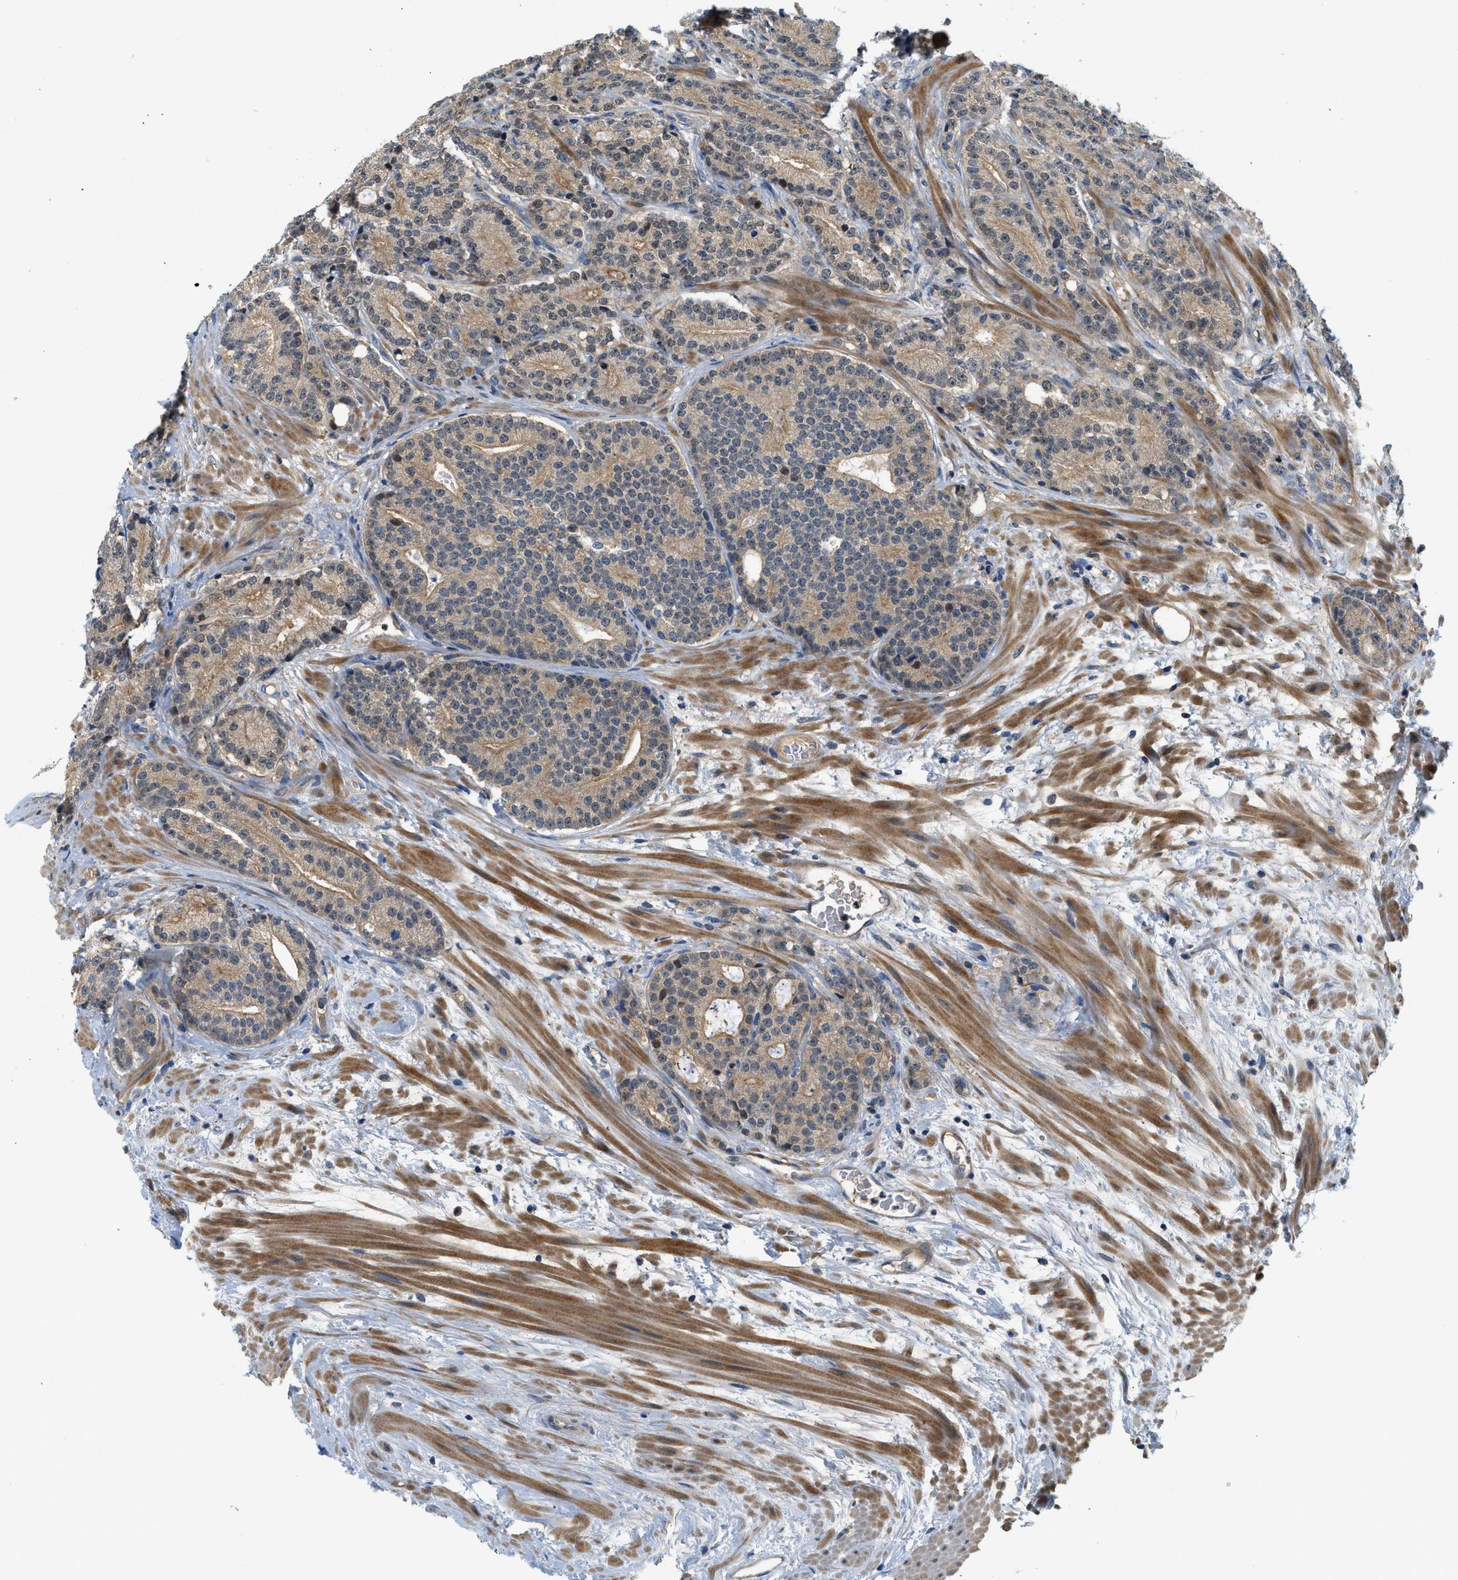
{"staining": {"intensity": "weak", "quantity": ">75%", "location": "cytoplasmic/membranous"}, "tissue": "prostate cancer", "cell_type": "Tumor cells", "image_type": "cancer", "snomed": [{"axis": "morphology", "description": "Adenocarcinoma, High grade"}, {"axis": "topography", "description": "Prostate"}], "caption": "Brown immunohistochemical staining in human prostate cancer (adenocarcinoma (high-grade)) shows weak cytoplasmic/membranous positivity in approximately >75% of tumor cells. The staining was performed using DAB to visualize the protein expression in brown, while the nuclei were stained in blue with hematoxylin (Magnification: 20x).", "gene": "KCNK1", "patient": {"sex": "male", "age": 61}}